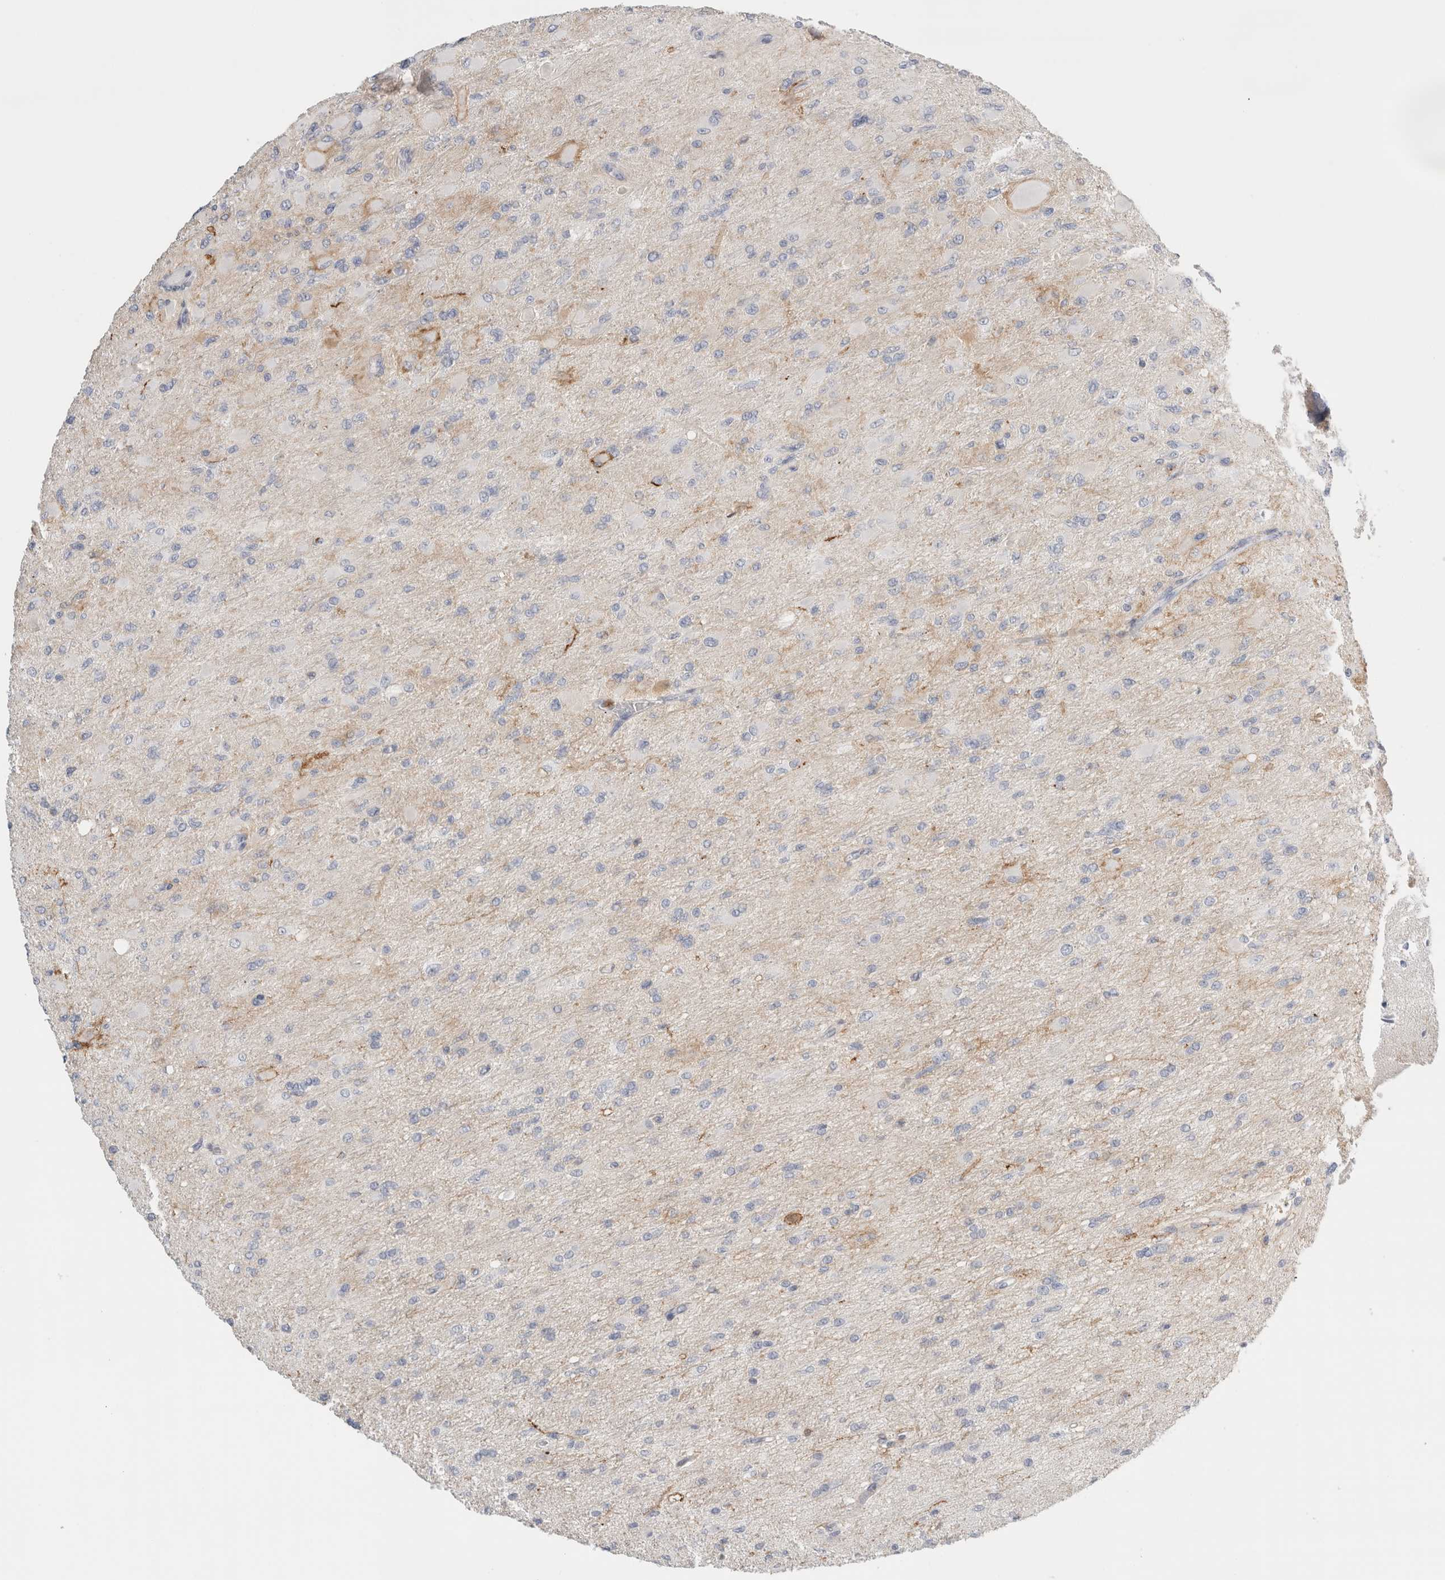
{"staining": {"intensity": "negative", "quantity": "none", "location": "none"}, "tissue": "glioma", "cell_type": "Tumor cells", "image_type": "cancer", "snomed": [{"axis": "morphology", "description": "Glioma, malignant, High grade"}, {"axis": "topography", "description": "Cerebral cortex"}], "caption": "Protein analysis of glioma demonstrates no significant staining in tumor cells.", "gene": "P2RY2", "patient": {"sex": "female", "age": 36}}